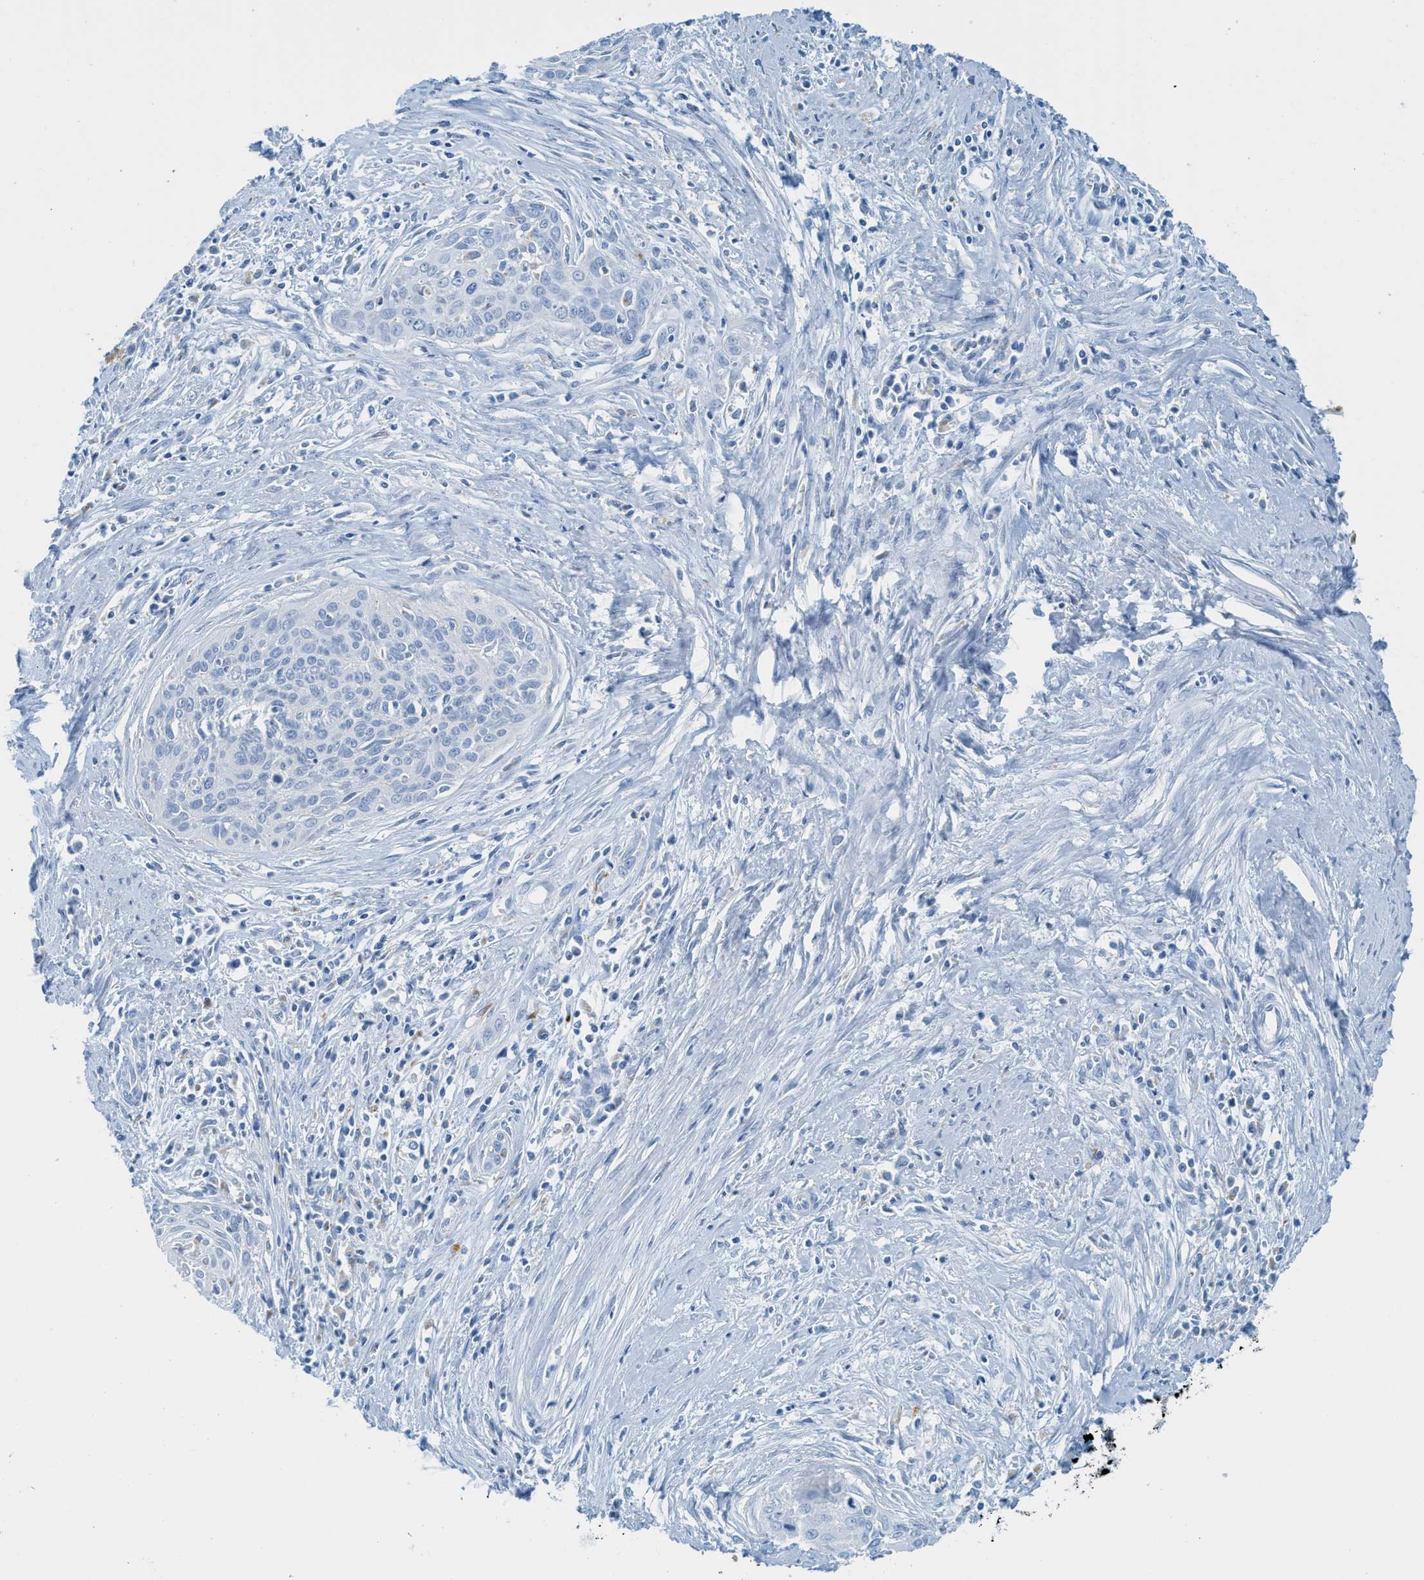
{"staining": {"intensity": "negative", "quantity": "none", "location": "none"}, "tissue": "cervical cancer", "cell_type": "Tumor cells", "image_type": "cancer", "snomed": [{"axis": "morphology", "description": "Squamous cell carcinoma, NOS"}, {"axis": "topography", "description": "Cervix"}], "caption": "An image of cervical cancer (squamous cell carcinoma) stained for a protein reveals no brown staining in tumor cells.", "gene": "C21orf62", "patient": {"sex": "female", "age": 55}}